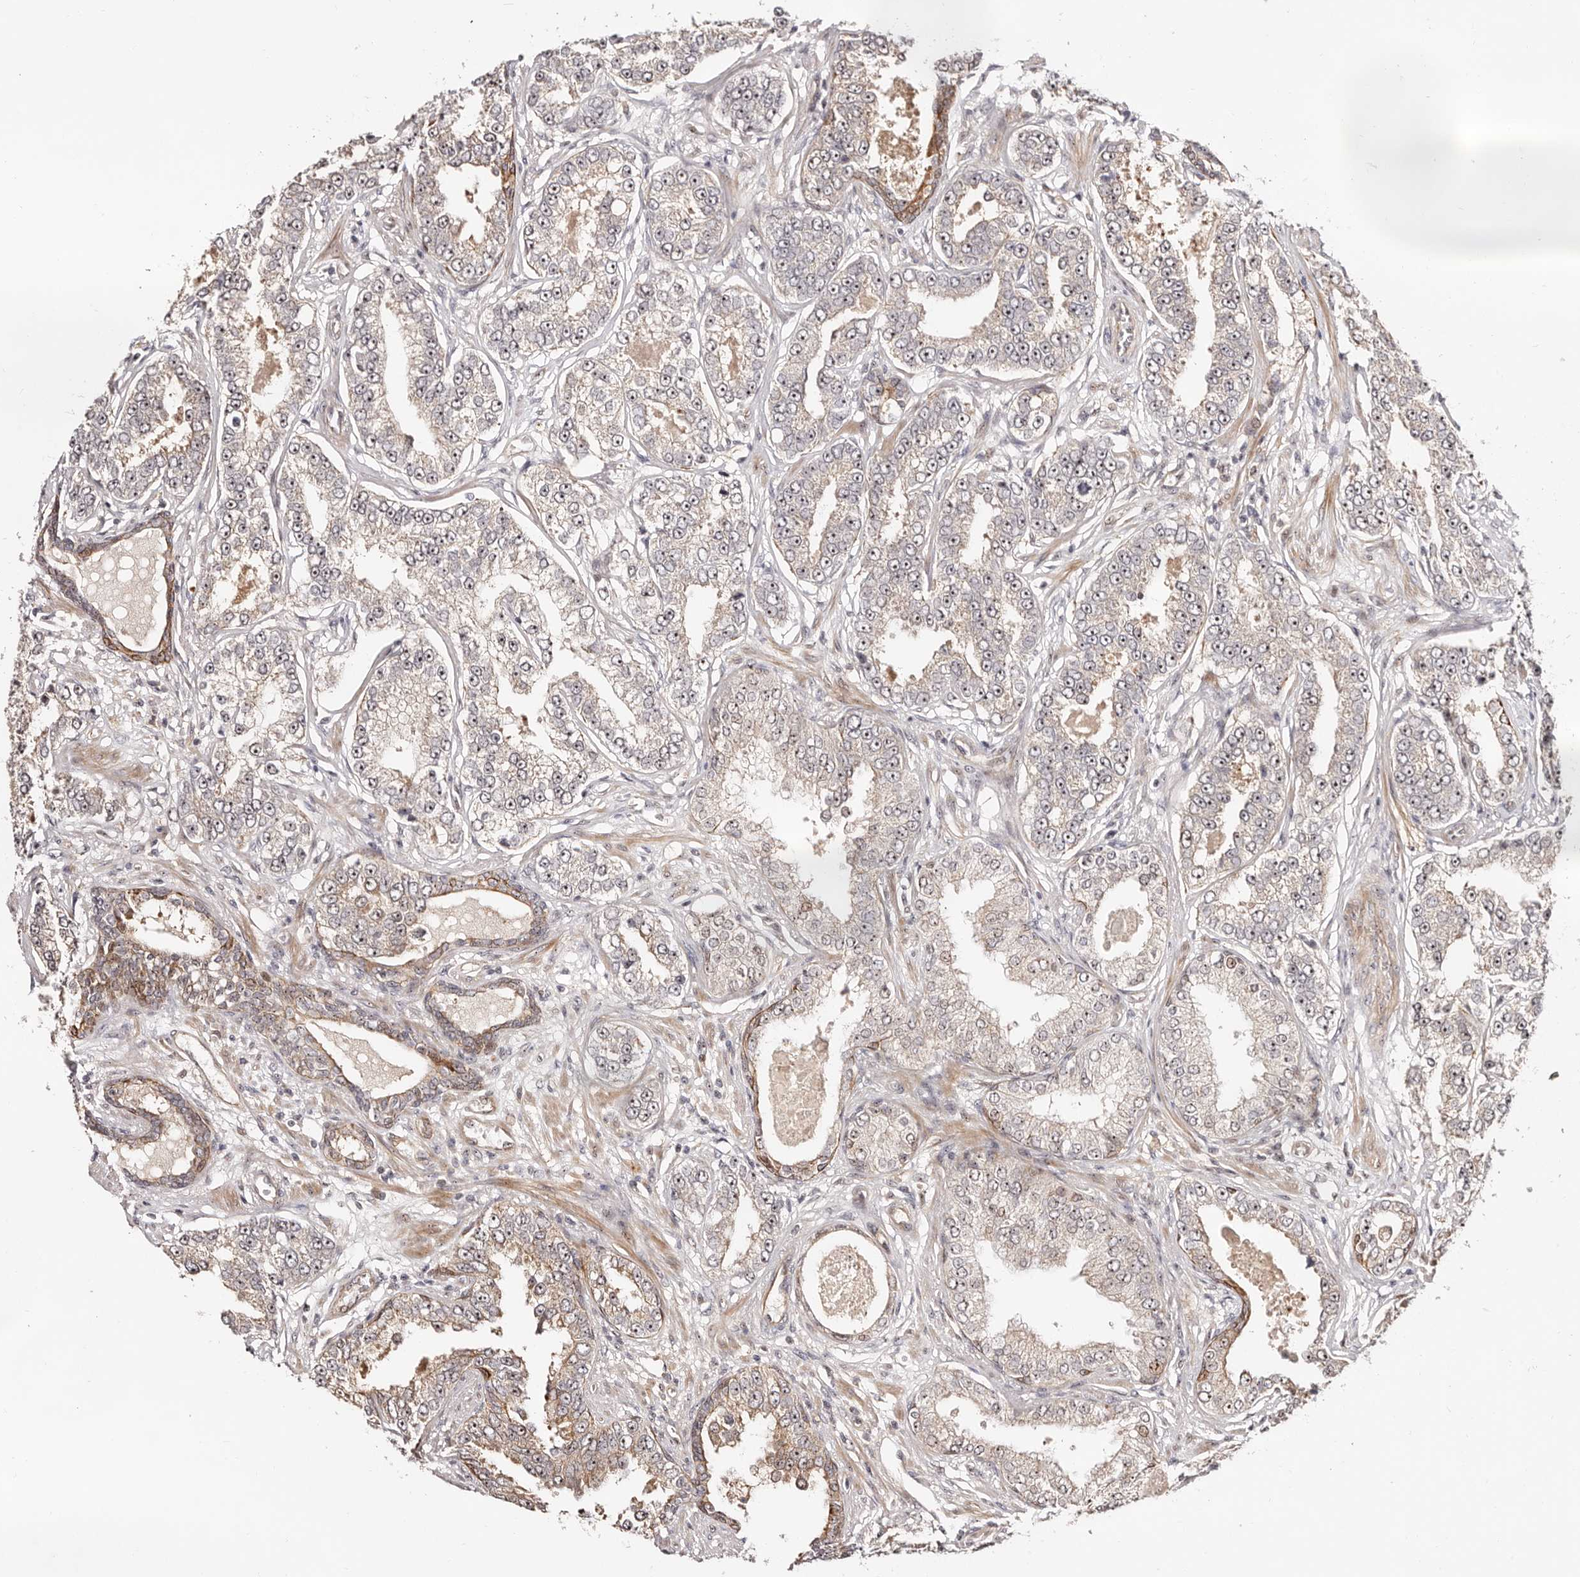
{"staining": {"intensity": "weak", "quantity": "<25%", "location": "cytoplasmic/membranous,nuclear"}, "tissue": "prostate cancer", "cell_type": "Tumor cells", "image_type": "cancer", "snomed": [{"axis": "morphology", "description": "Normal tissue, NOS"}, {"axis": "morphology", "description": "Adenocarcinoma, High grade"}, {"axis": "topography", "description": "Prostate"}], "caption": "Tumor cells show no significant expression in prostate cancer.", "gene": "ODF2L", "patient": {"sex": "male", "age": 83}}